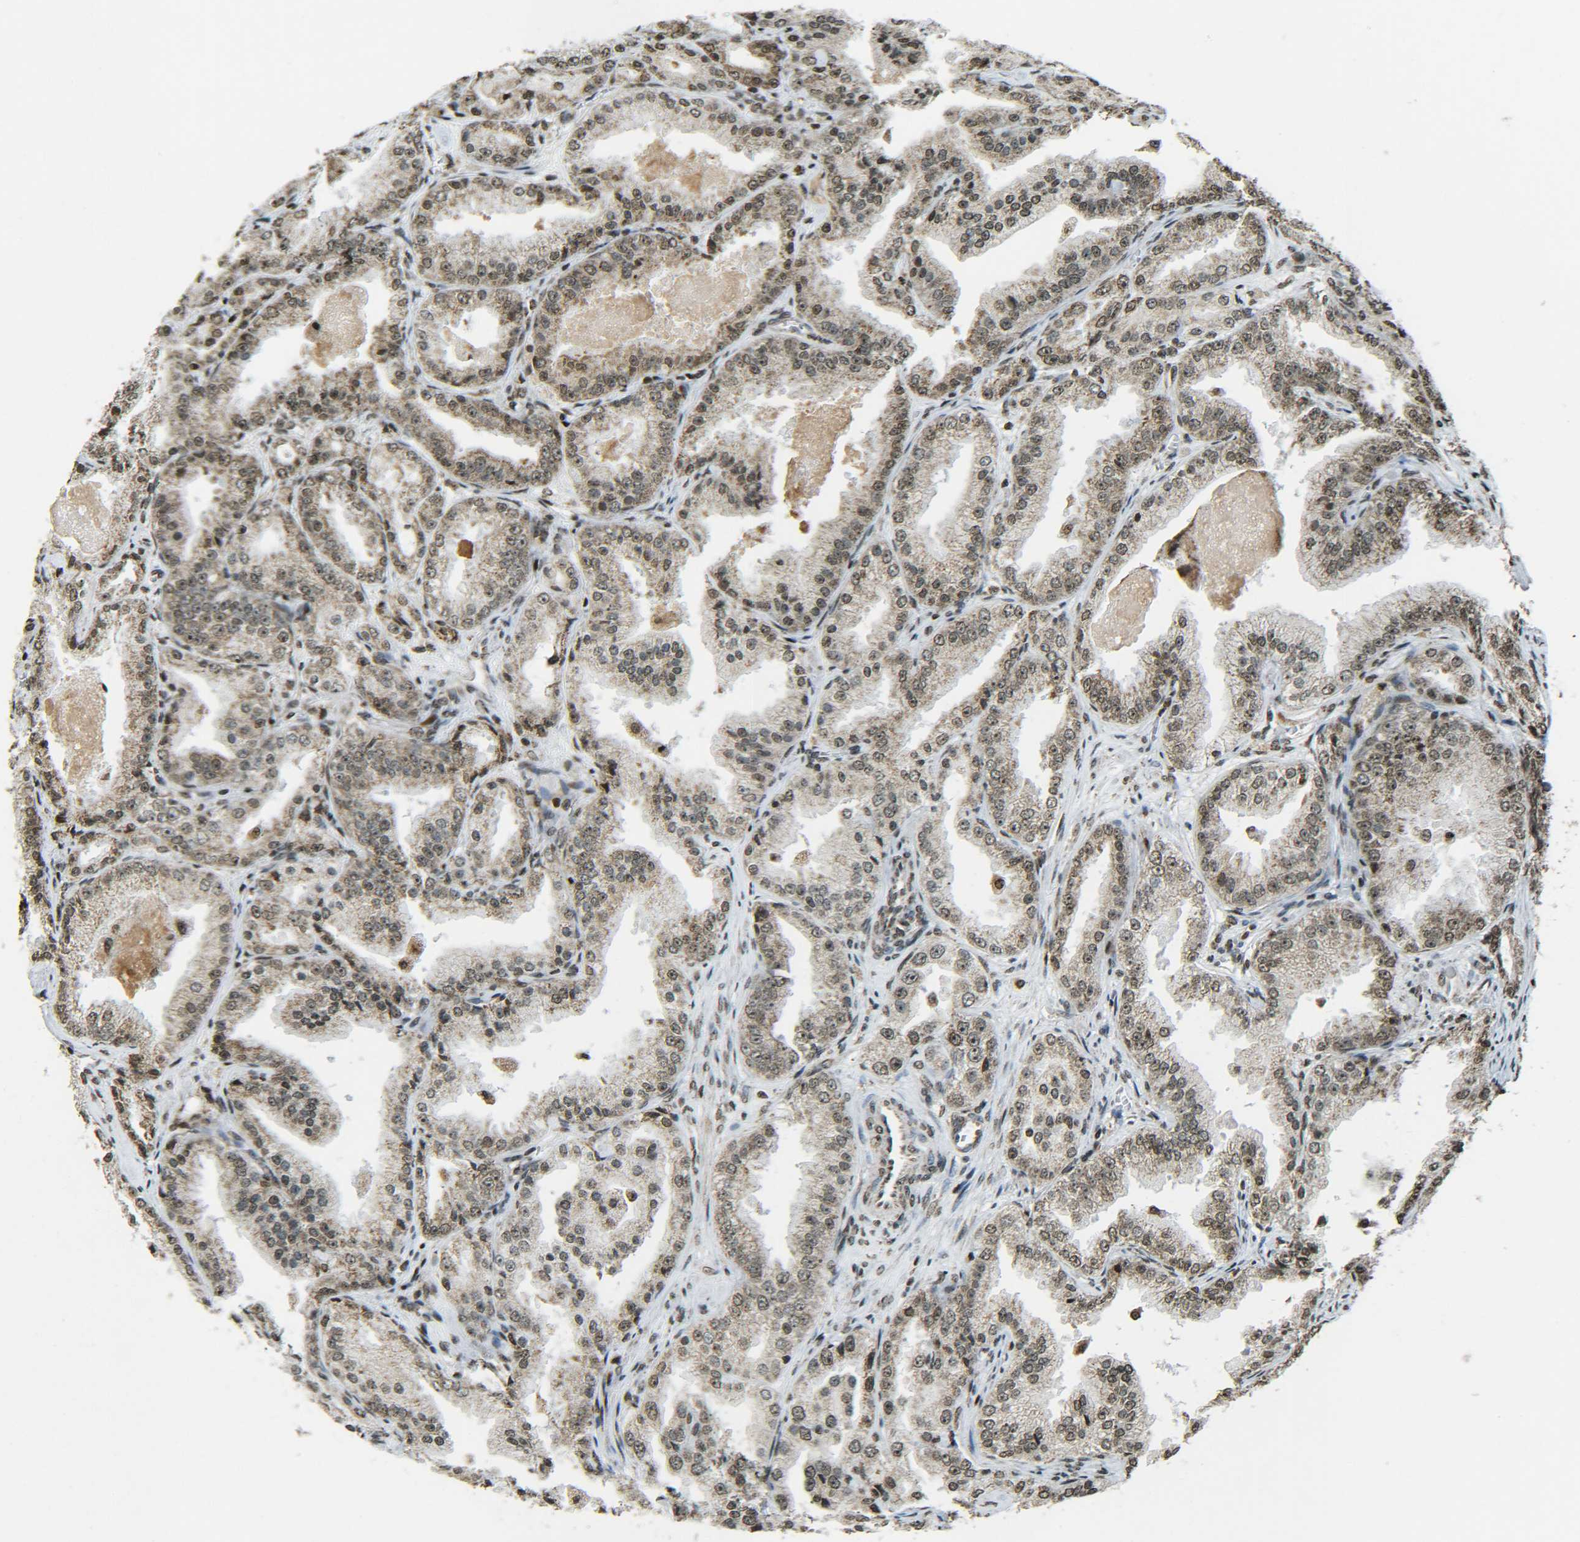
{"staining": {"intensity": "moderate", "quantity": "25%-75%", "location": "cytoplasmic/membranous,nuclear"}, "tissue": "prostate cancer", "cell_type": "Tumor cells", "image_type": "cancer", "snomed": [{"axis": "morphology", "description": "Adenocarcinoma, High grade"}, {"axis": "topography", "description": "Prostate"}], "caption": "Immunohistochemical staining of human prostate cancer (high-grade adenocarcinoma) exhibits medium levels of moderate cytoplasmic/membranous and nuclear protein expression in approximately 25%-75% of tumor cells.", "gene": "NEUROG2", "patient": {"sex": "male", "age": 61}}